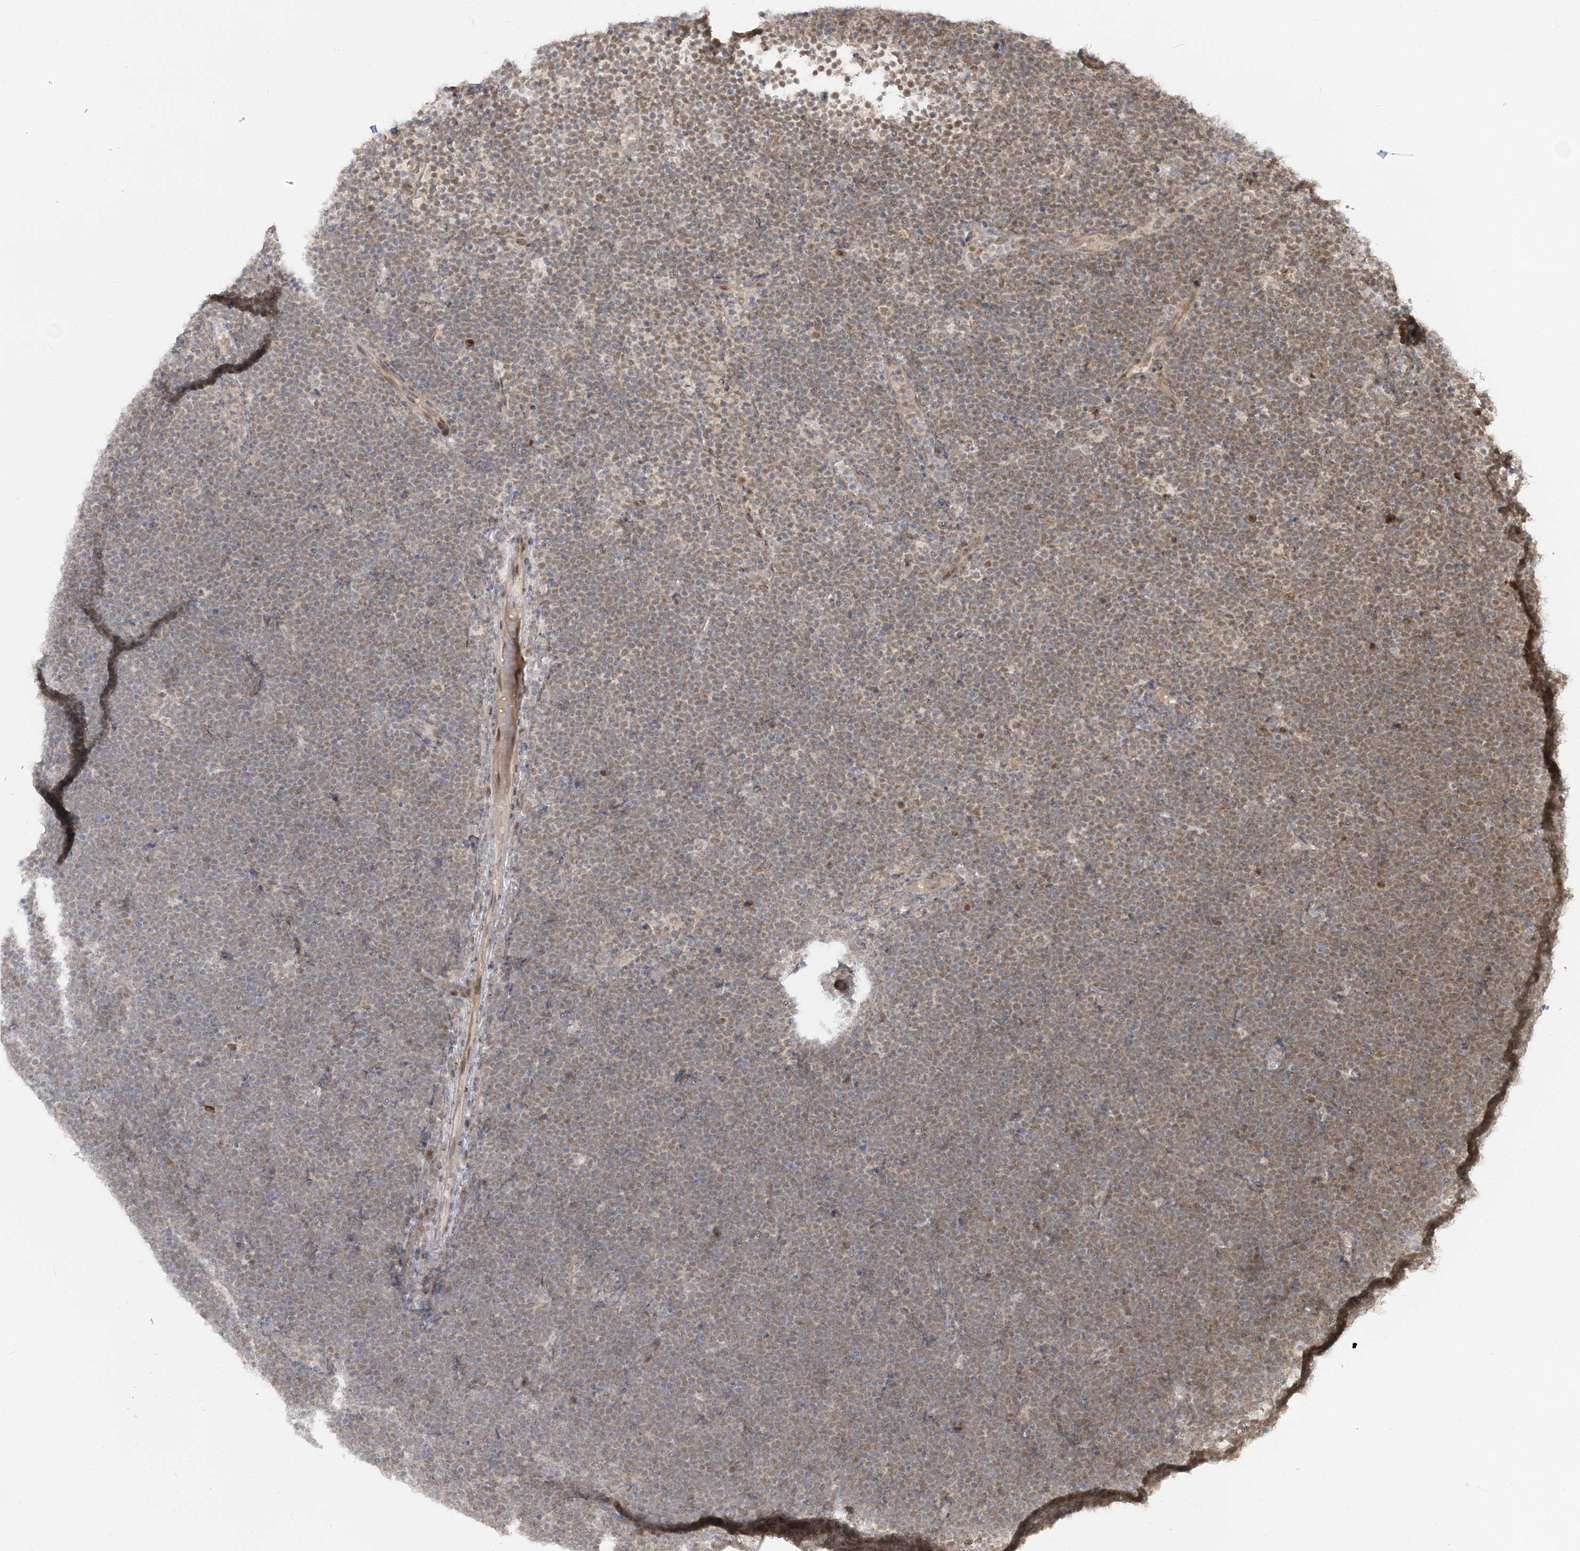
{"staining": {"intensity": "weak", "quantity": "25%-75%", "location": "cytoplasmic/membranous,nuclear"}, "tissue": "lymphoma", "cell_type": "Tumor cells", "image_type": "cancer", "snomed": [{"axis": "morphology", "description": "Malignant lymphoma, non-Hodgkin's type, High grade"}, {"axis": "topography", "description": "Lymph node"}], "caption": "Malignant lymphoma, non-Hodgkin's type (high-grade) stained with a protein marker demonstrates weak staining in tumor cells.", "gene": "ZFAND6", "patient": {"sex": "male", "age": 13}}